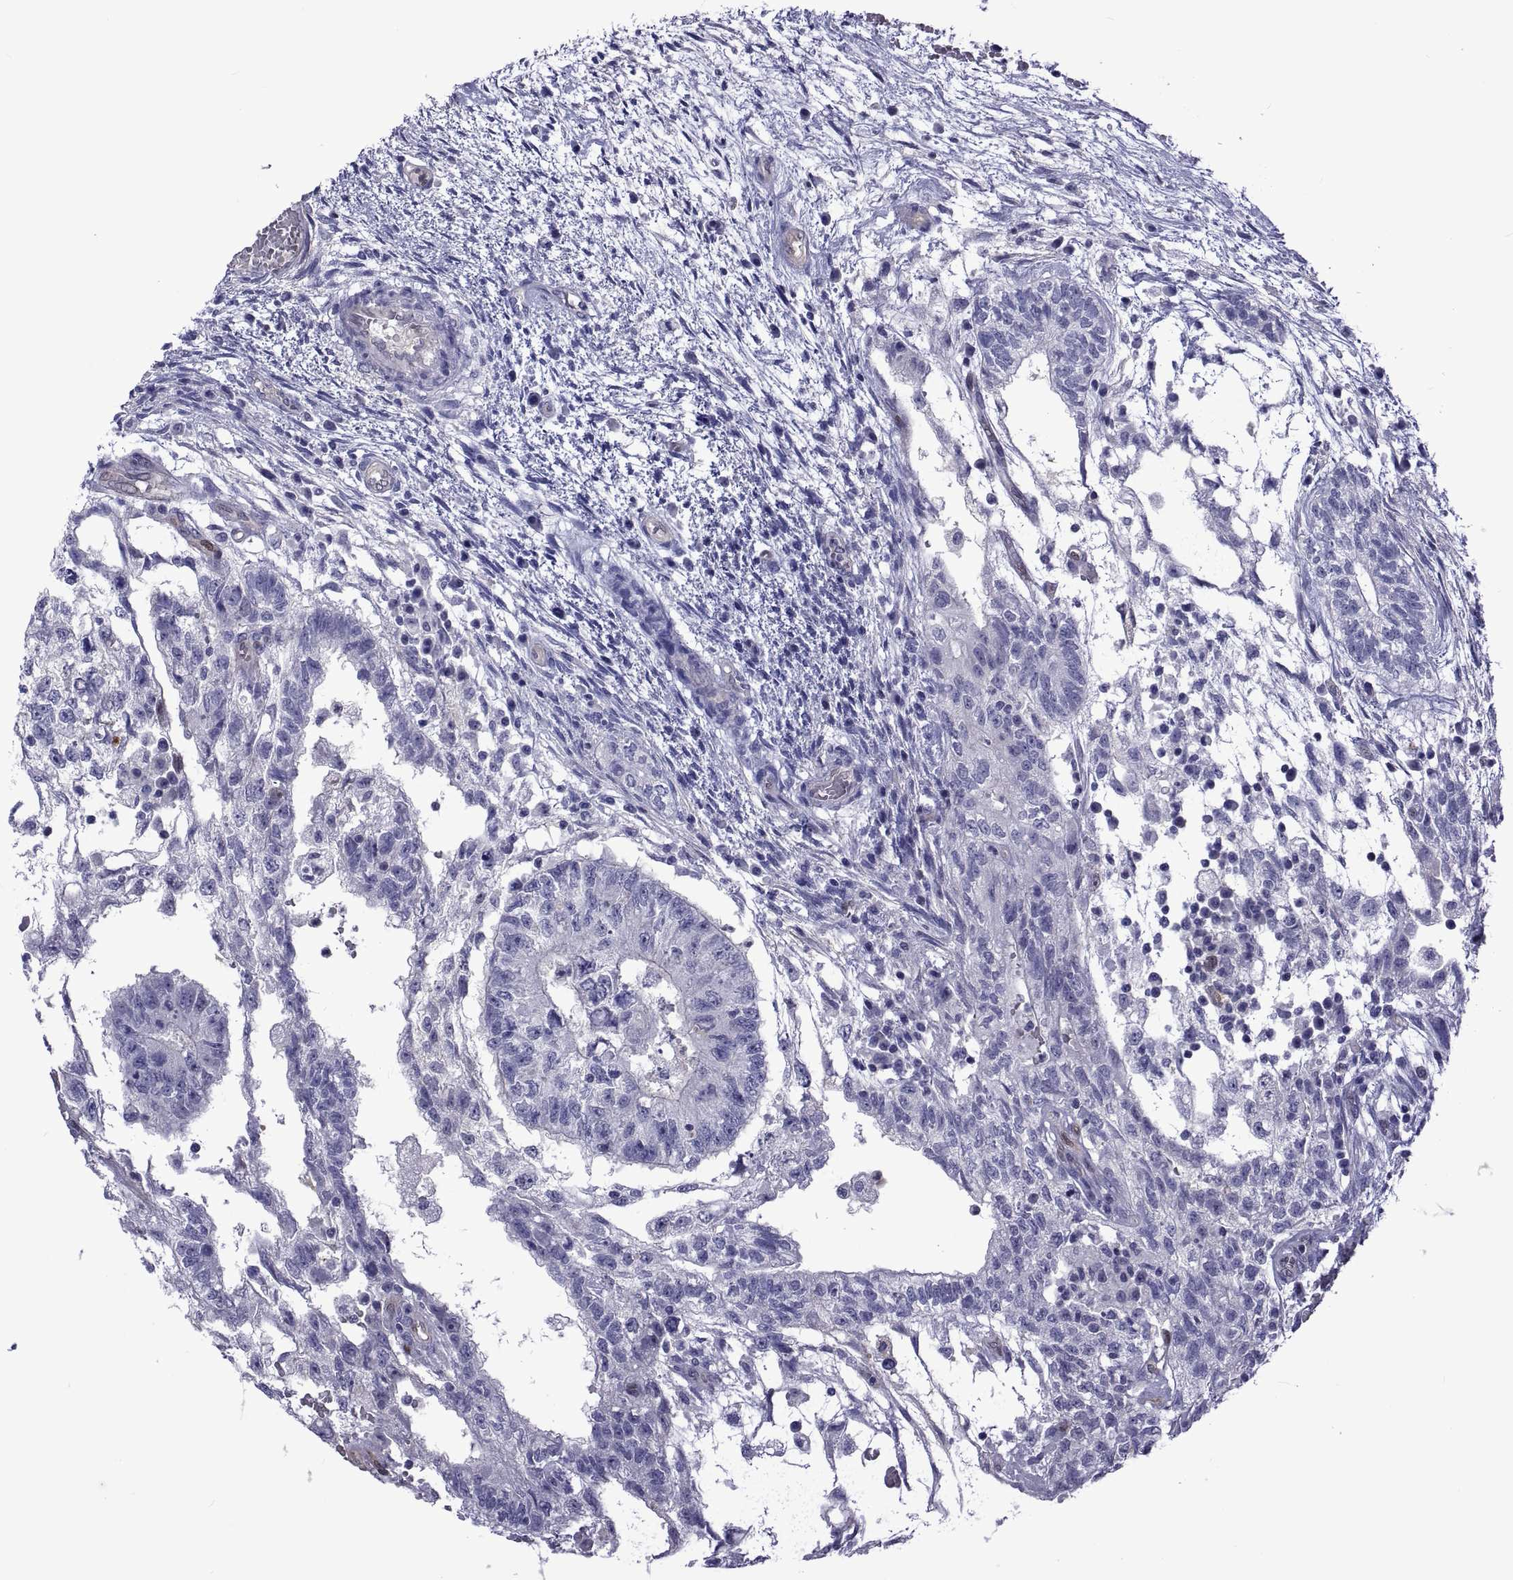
{"staining": {"intensity": "negative", "quantity": "none", "location": "none"}, "tissue": "testis cancer", "cell_type": "Tumor cells", "image_type": "cancer", "snomed": [{"axis": "morphology", "description": "Normal tissue, NOS"}, {"axis": "morphology", "description": "Carcinoma, Embryonal, NOS"}, {"axis": "topography", "description": "Testis"}, {"axis": "topography", "description": "Epididymis"}], "caption": "Micrograph shows no protein staining in tumor cells of embryonal carcinoma (testis) tissue.", "gene": "LCN9", "patient": {"sex": "male", "age": 32}}